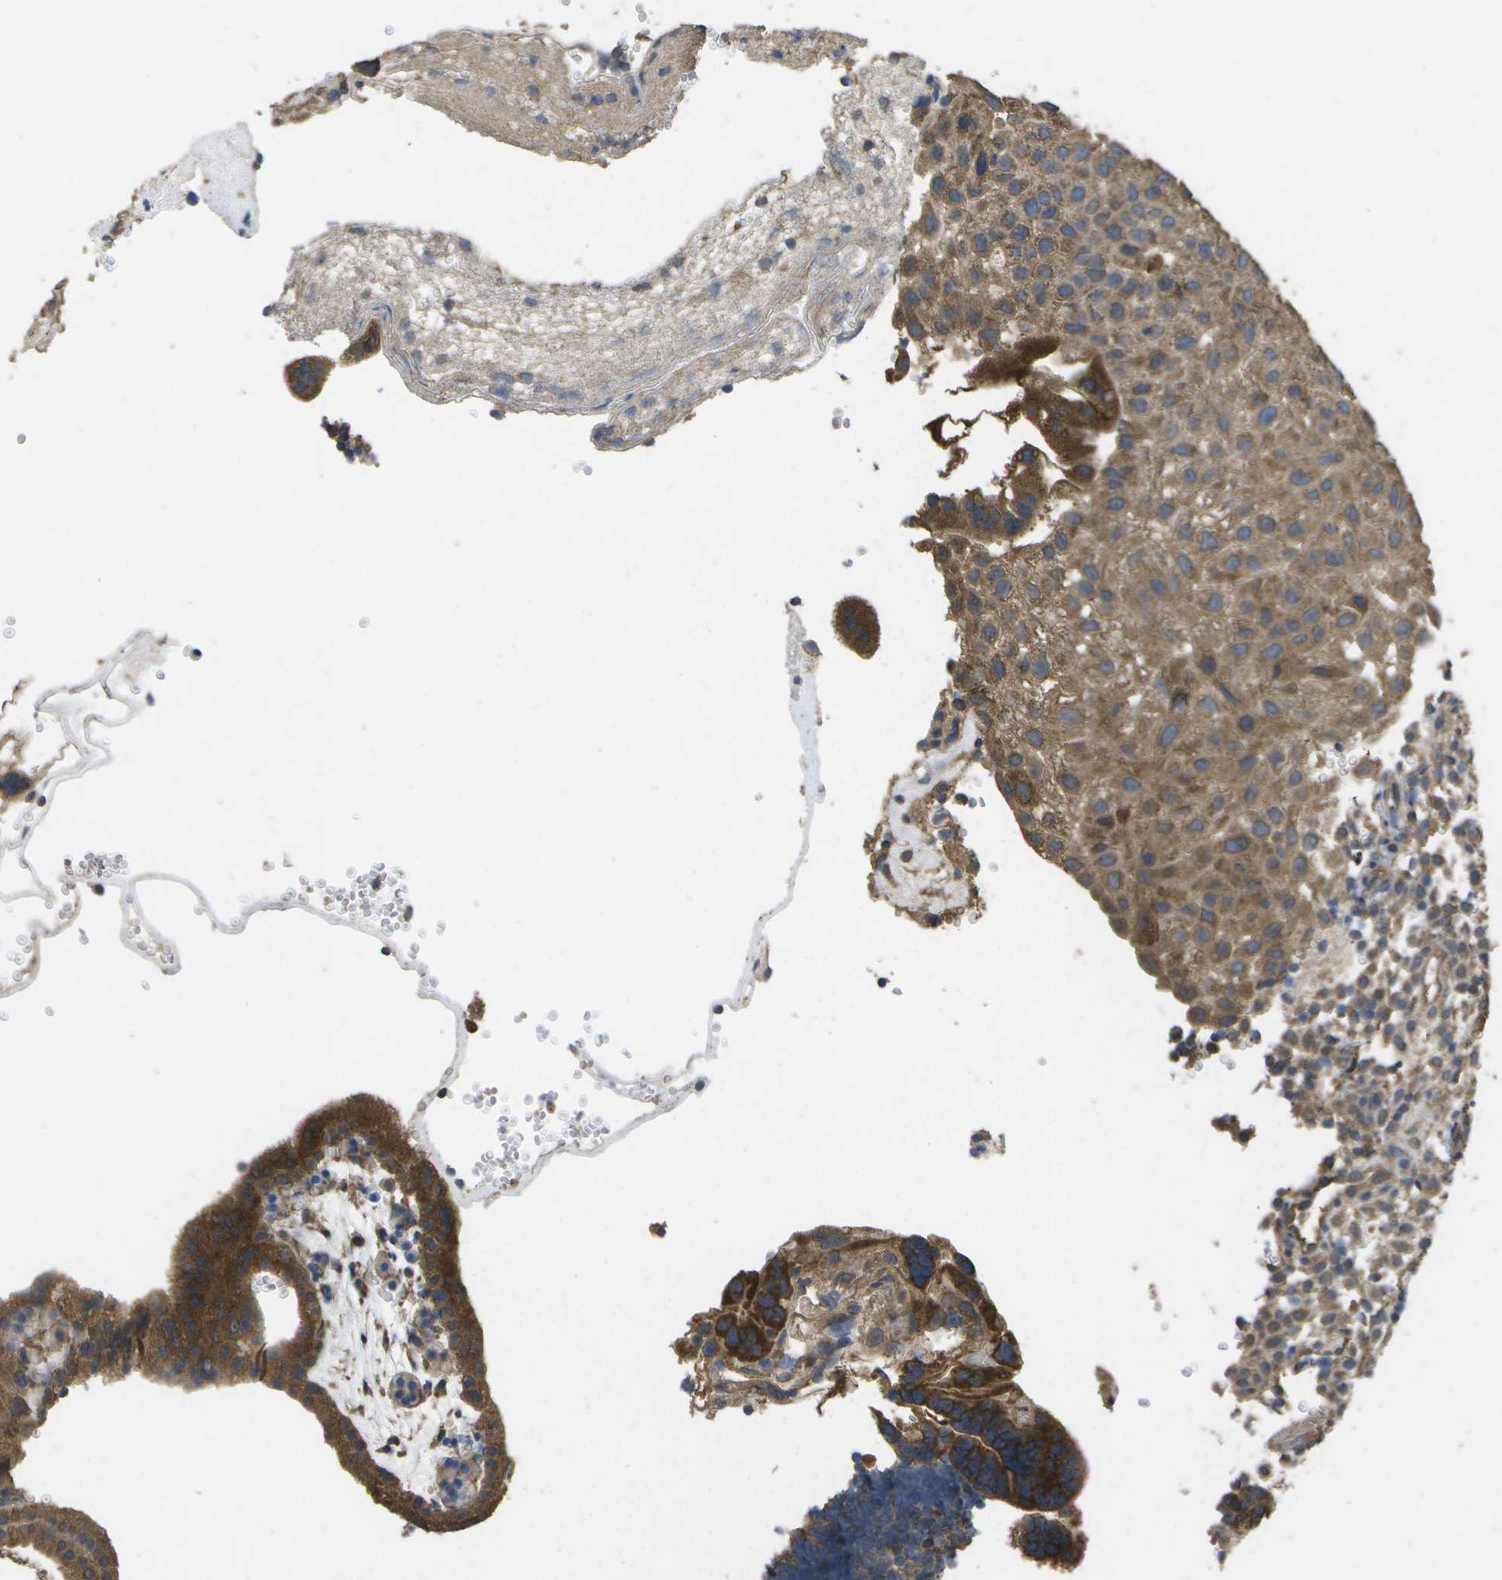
{"staining": {"intensity": "moderate", "quantity": ">75%", "location": "cytoplasmic/membranous"}, "tissue": "placenta", "cell_type": "Decidual cells", "image_type": "normal", "snomed": [{"axis": "morphology", "description": "Normal tissue, NOS"}, {"axis": "topography", "description": "Placenta"}], "caption": "Protein expression analysis of benign placenta reveals moderate cytoplasmic/membranous expression in about >75% of decidual cells.", "gene": "SACS", "patient": {"sex": "female", "age": 18}}